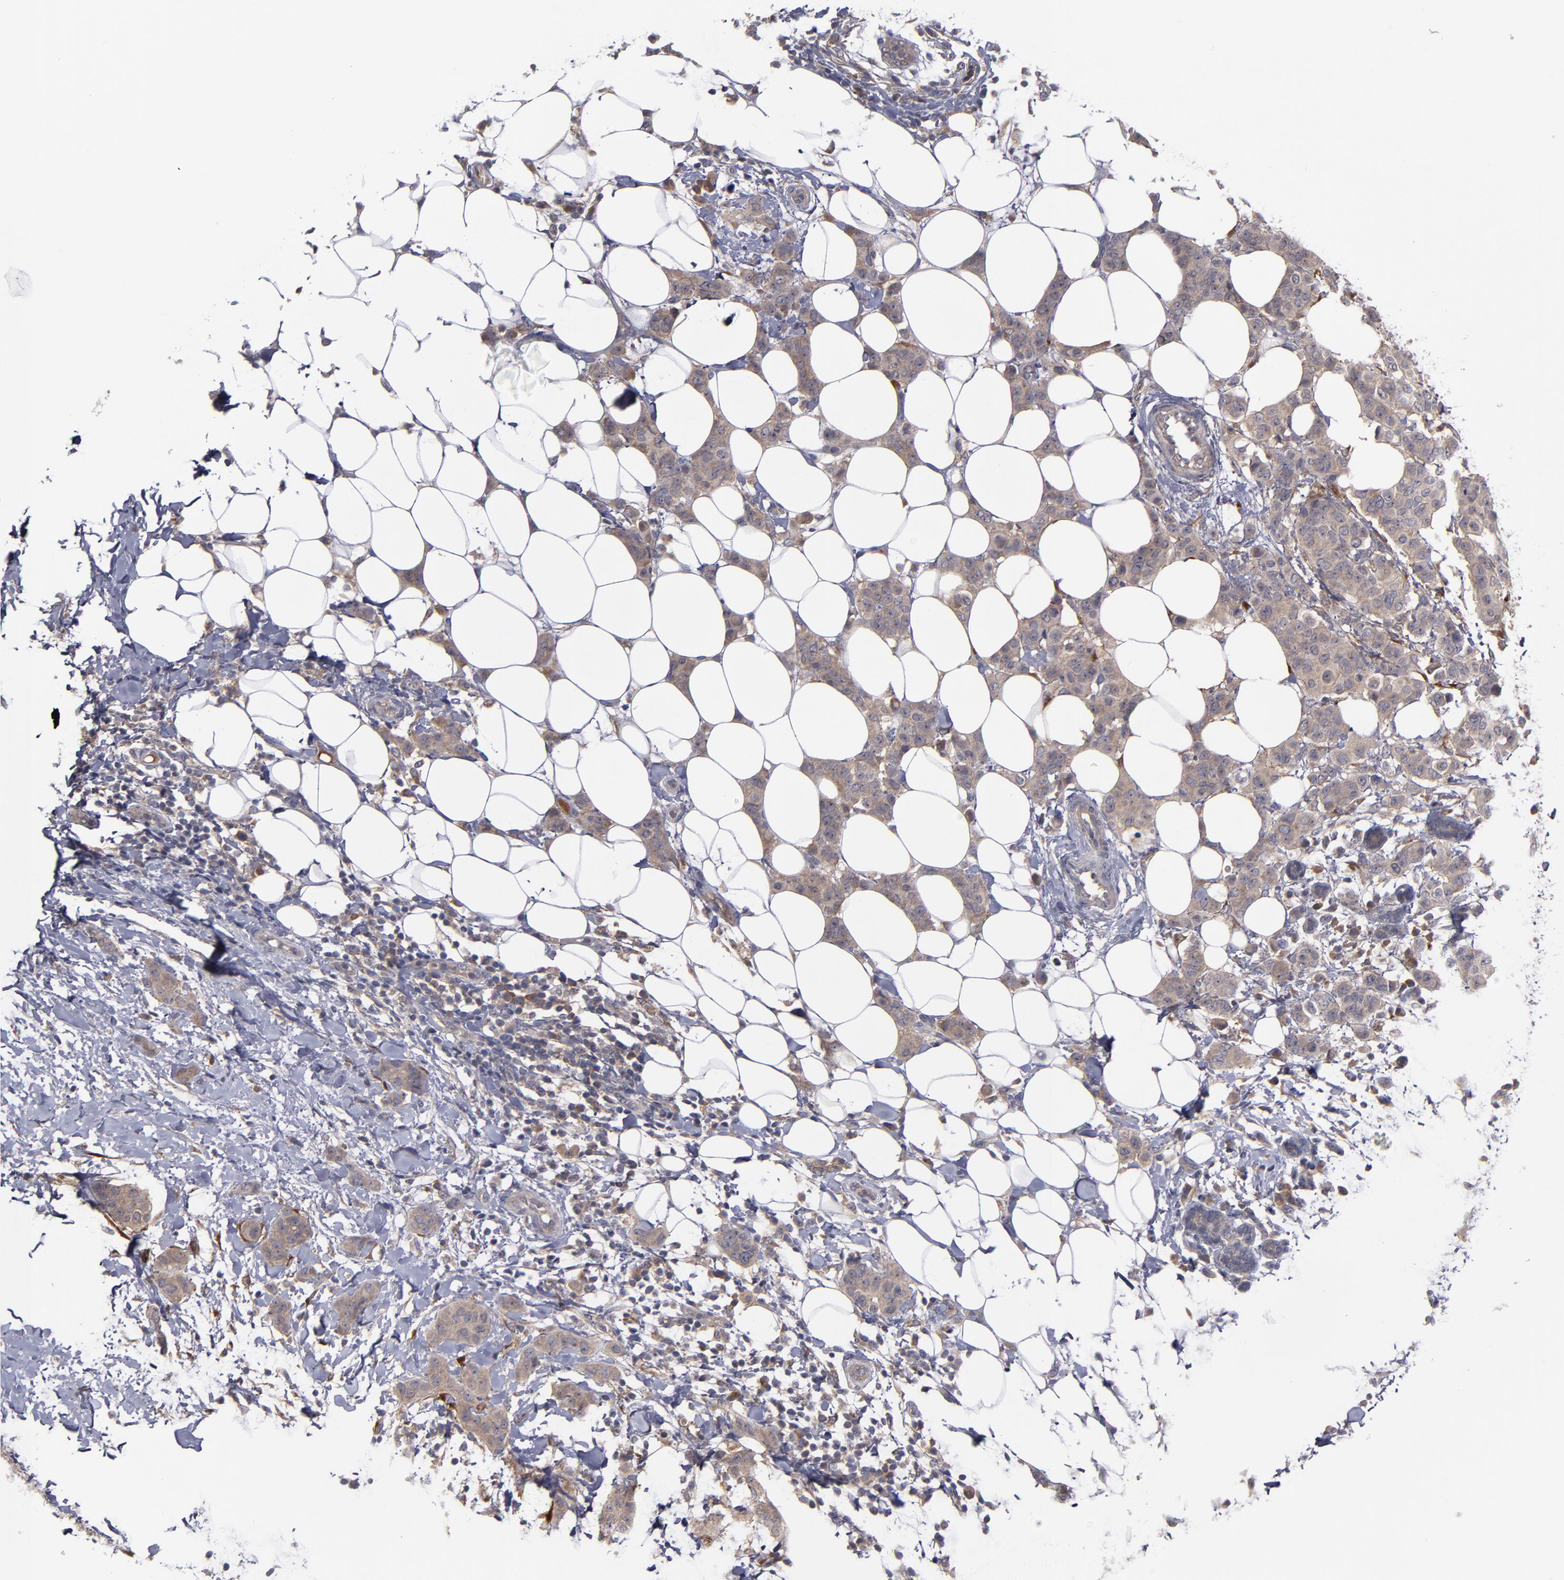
{"staining": {"intensity": "weak", "quantity": ">75%", "location": "cytoplasmic/membranous"}, "tissue": "breast cancer", "cell_type": "Tumor cells", "image_type": "cancer", "snomed": [{"axis": "morphology", "description": "Duct carcinoma"}, {"axis": "topography", "description": "Breast"}], "caption": "Immunohistochemistry (IHC) (DAB (3,3'-diaminobenzidine)) staining of human intraductal carcinoma (breast) exhibits weak cytoplasmic/membranous protein positivity in about >75% of tumor cells.", "gene": "MMP11", "patient": {"sex": "female", "age": 40}}